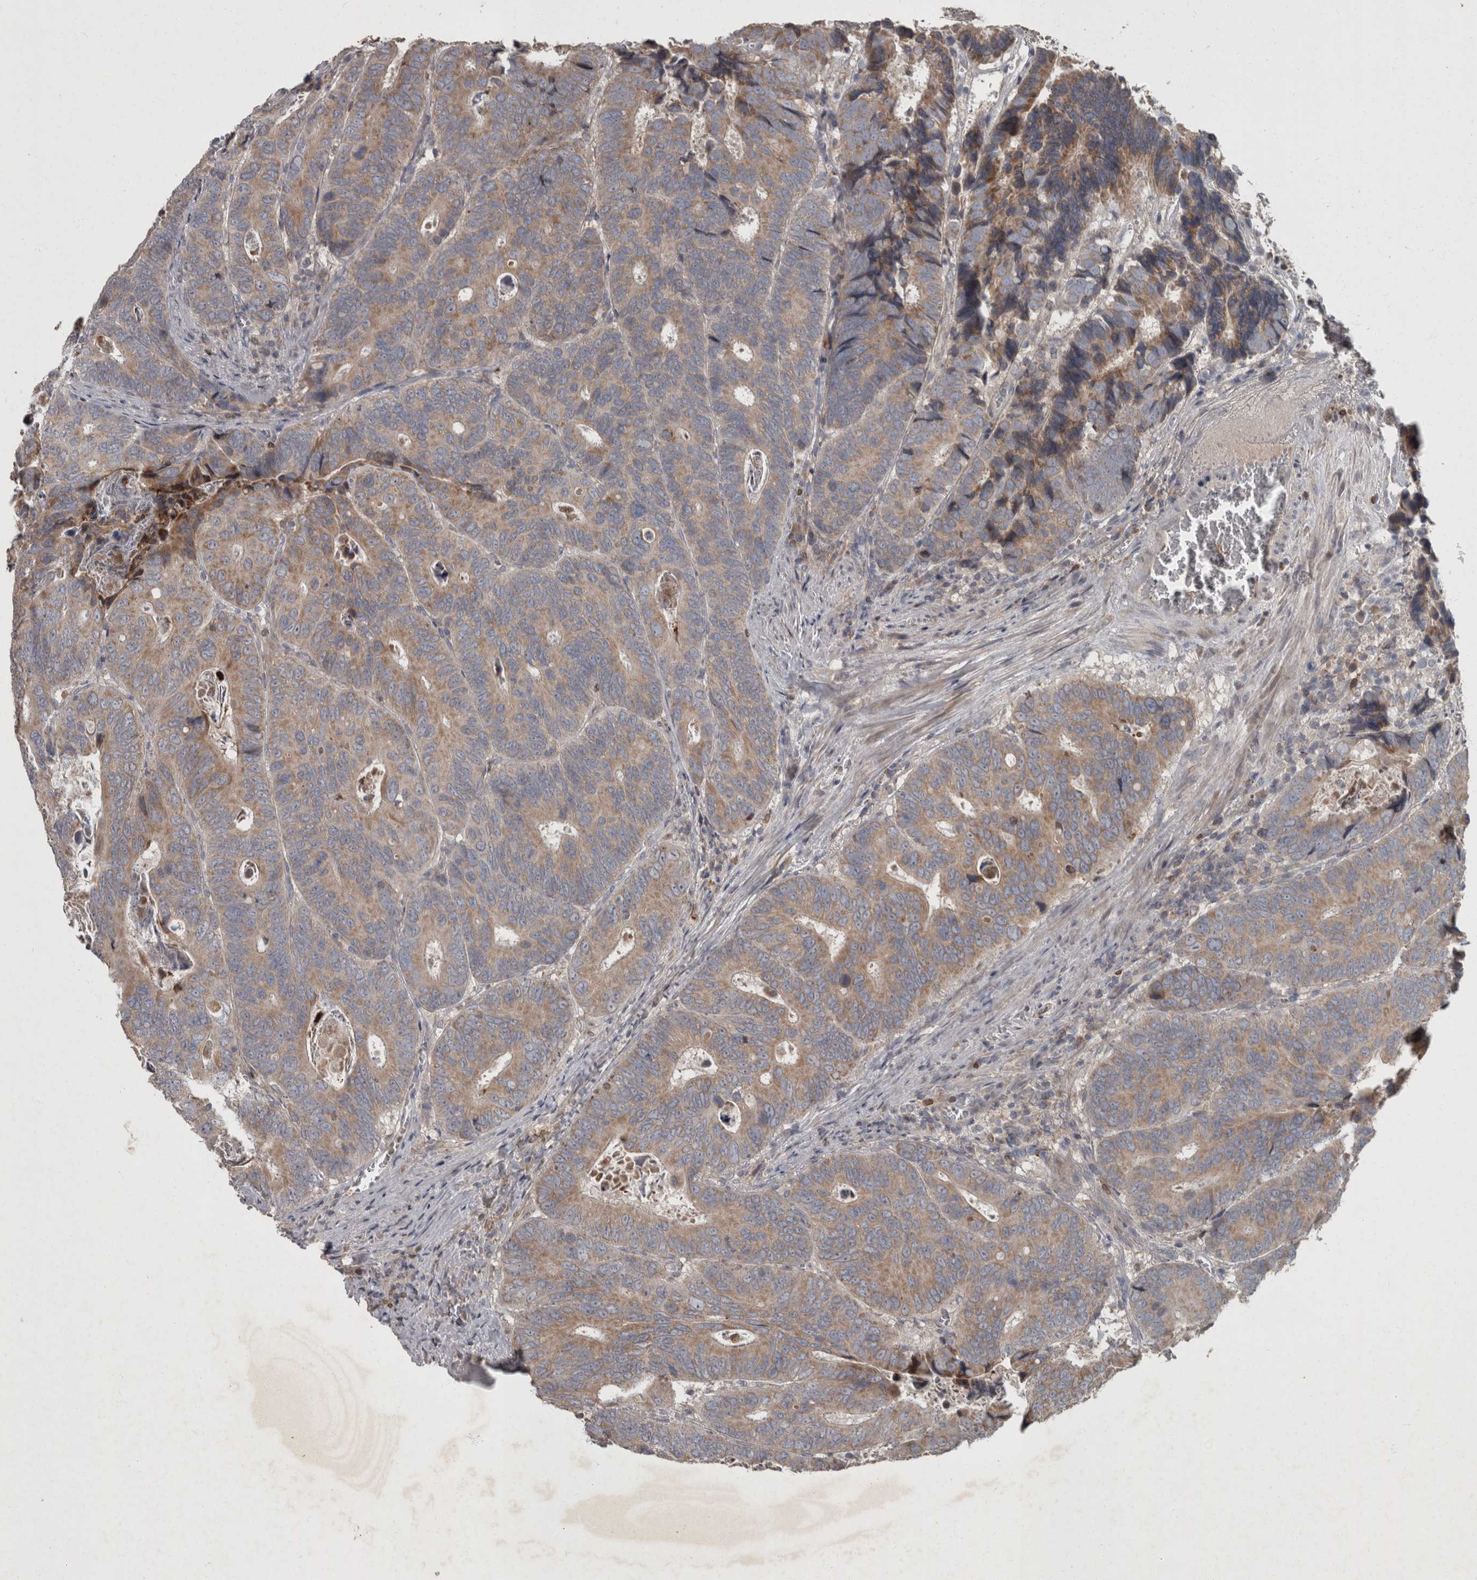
{"staining": {"intensity": "weak", "quantity": ">75%", "location": "cytoplasmic/membranous"}, "tissue": "colorectal cancer", "cell_type": "Tumor cells", "image_type": "cancer", "snomed": [{"axis": "morphology", "description": "Inflammation, NOS"}, {"axis": "morphology", "description": "Adenocarcinoma, NOS"}, {"axis": "topography", "description": "Colon"}], "caption": "Immunohistochemical staining of human adenocarcinoma (colorectal) shows weak cytoplasmic/membranous protein expression in approximately >75% of tumor cells.", "gene": "PPP1R3C", "patient": {"sex": "male", "age": 72}}